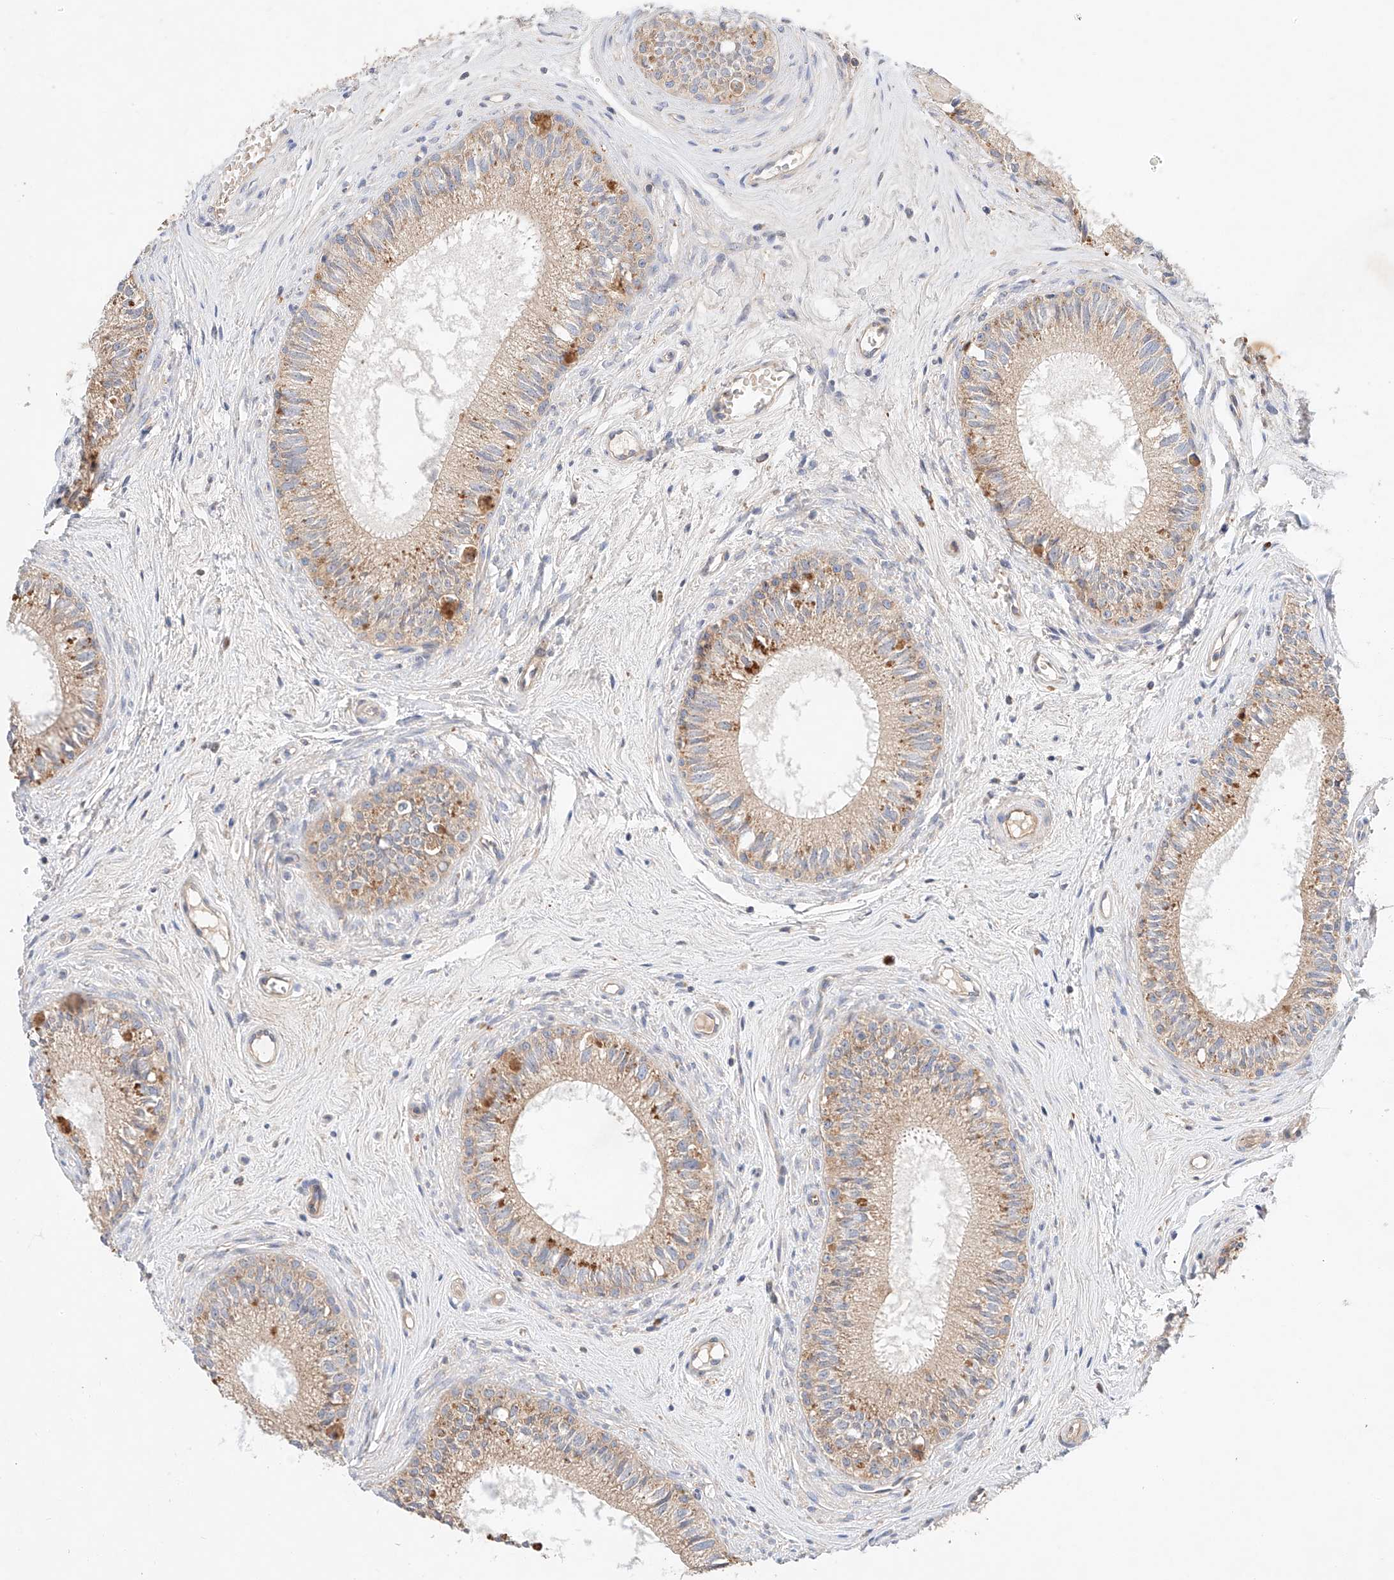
{"staining": {"intensity": "weak", "quantity": "25%-75%", "location": "cytoplasmic/membranous"}, "tissue": "epididymis", "cell_type": "Glandular cells", "image_type": "normal", "snomed": [{"axis": "morphology", "description": "Normal tissue, NOS"}, {"axis": "topography", "description": "Epididymis"}], "caption": "About 25%-75% of glandular cells in unremarkable human epididymis reveal weak cytoplasmic/membranous protein positivity as visualized by brown immunohistochemical staining.", "gene": "C6orf118", "patient": {"sex": "male", "age": 71}}